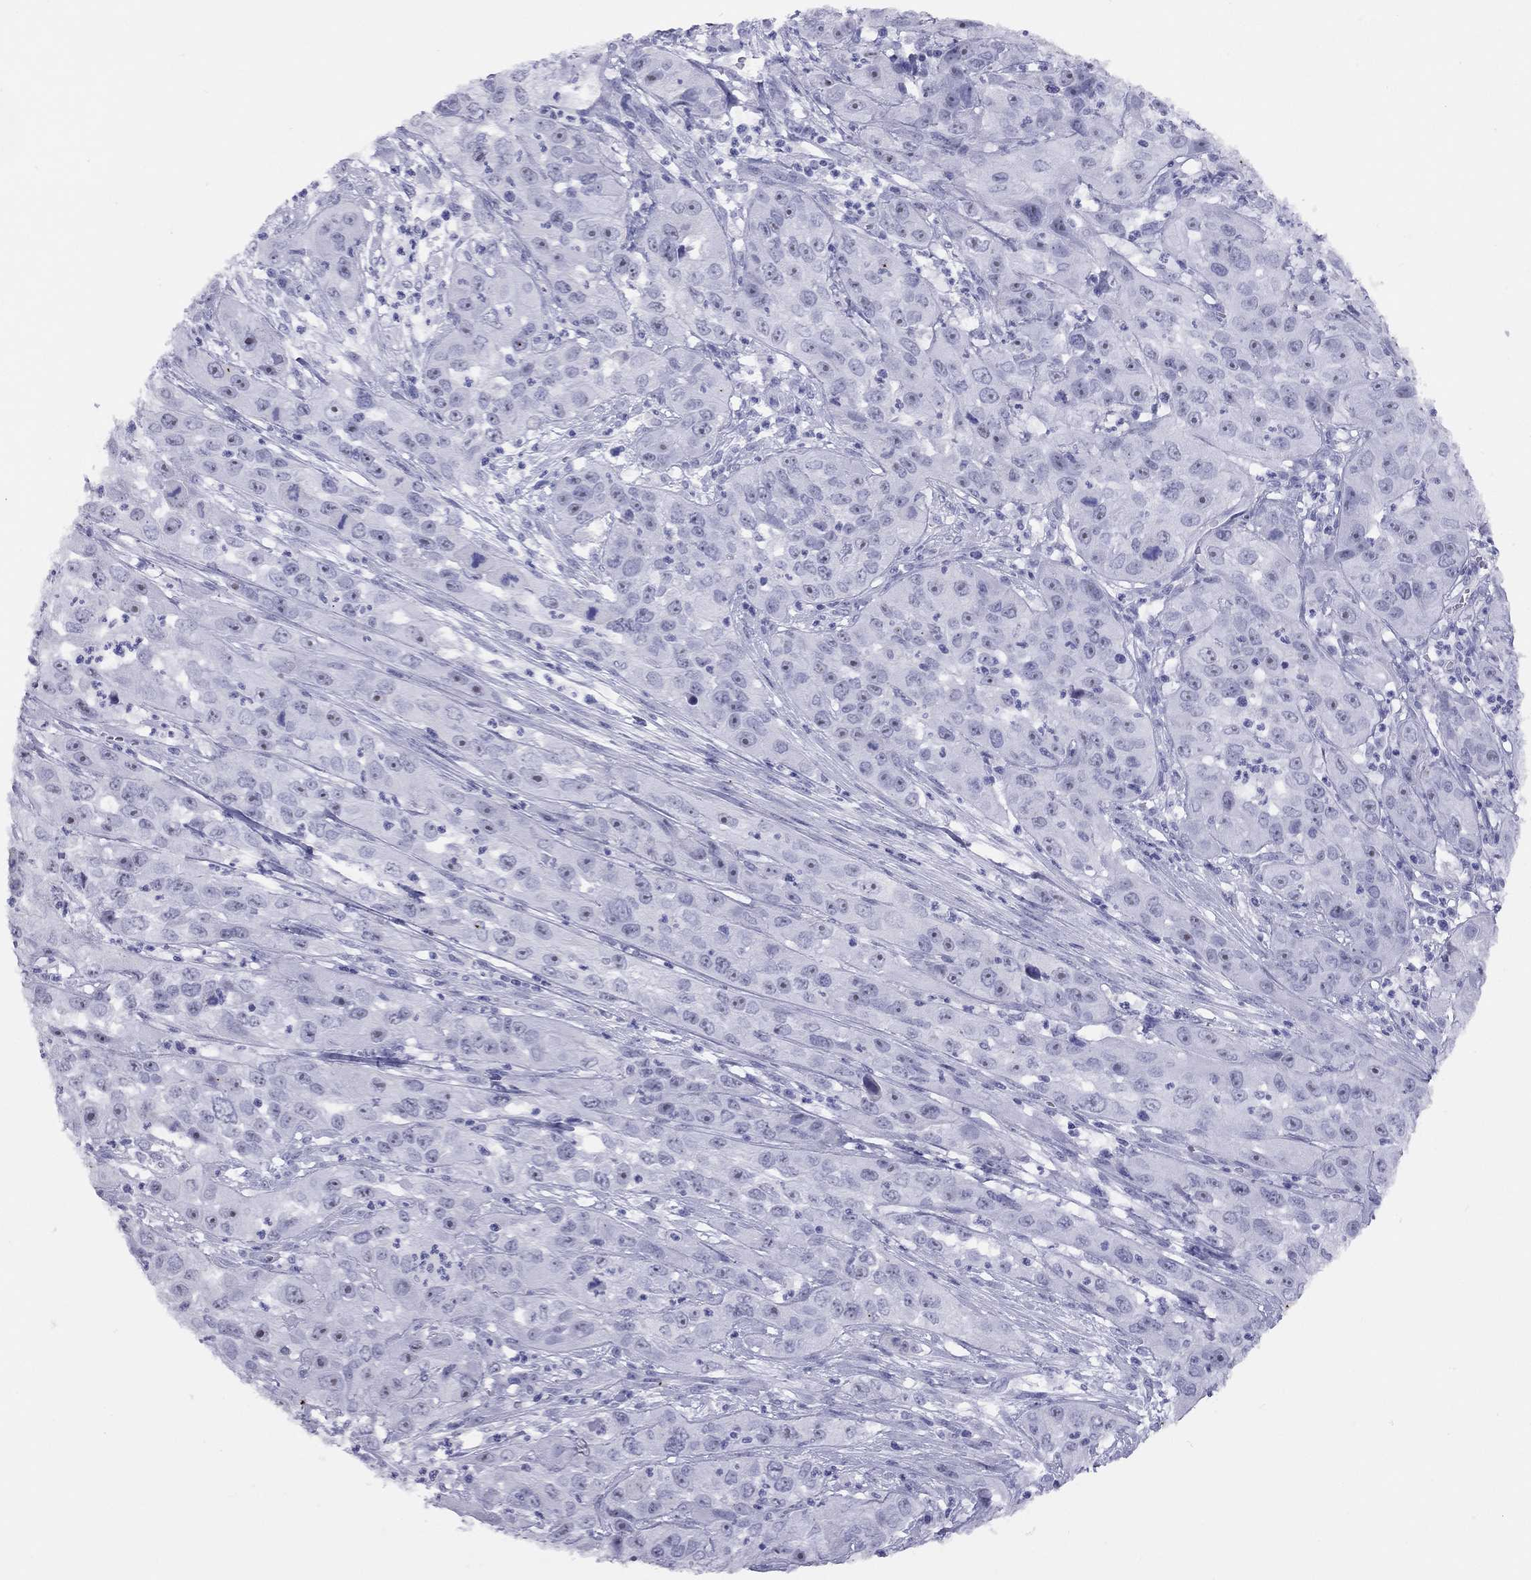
{"staining": {"intensity": "negative", "quantity": "none", "location": "none"}, "tissue": "cervical cancer", "cell_type": "Tumor cells", "image_type": "cancer", "snomed": [{"axis": "morphology", "description": "Squamous cell carcinoma, NOS"}, {"axis": "topography", "description": "Cervix"}], "caption": "Photomicrograph shows no significant protein positivity in tumor cells of cervical cancer (squamous cell carcinoma). Brightfield microscopy of IHC stained with DAB (3,3'-diaminobenzidine) (brown) and hematoxylin (blue), captured at high magnification.", "gene": "LYAR", "patient": {"sex": "female", "age": 32}}